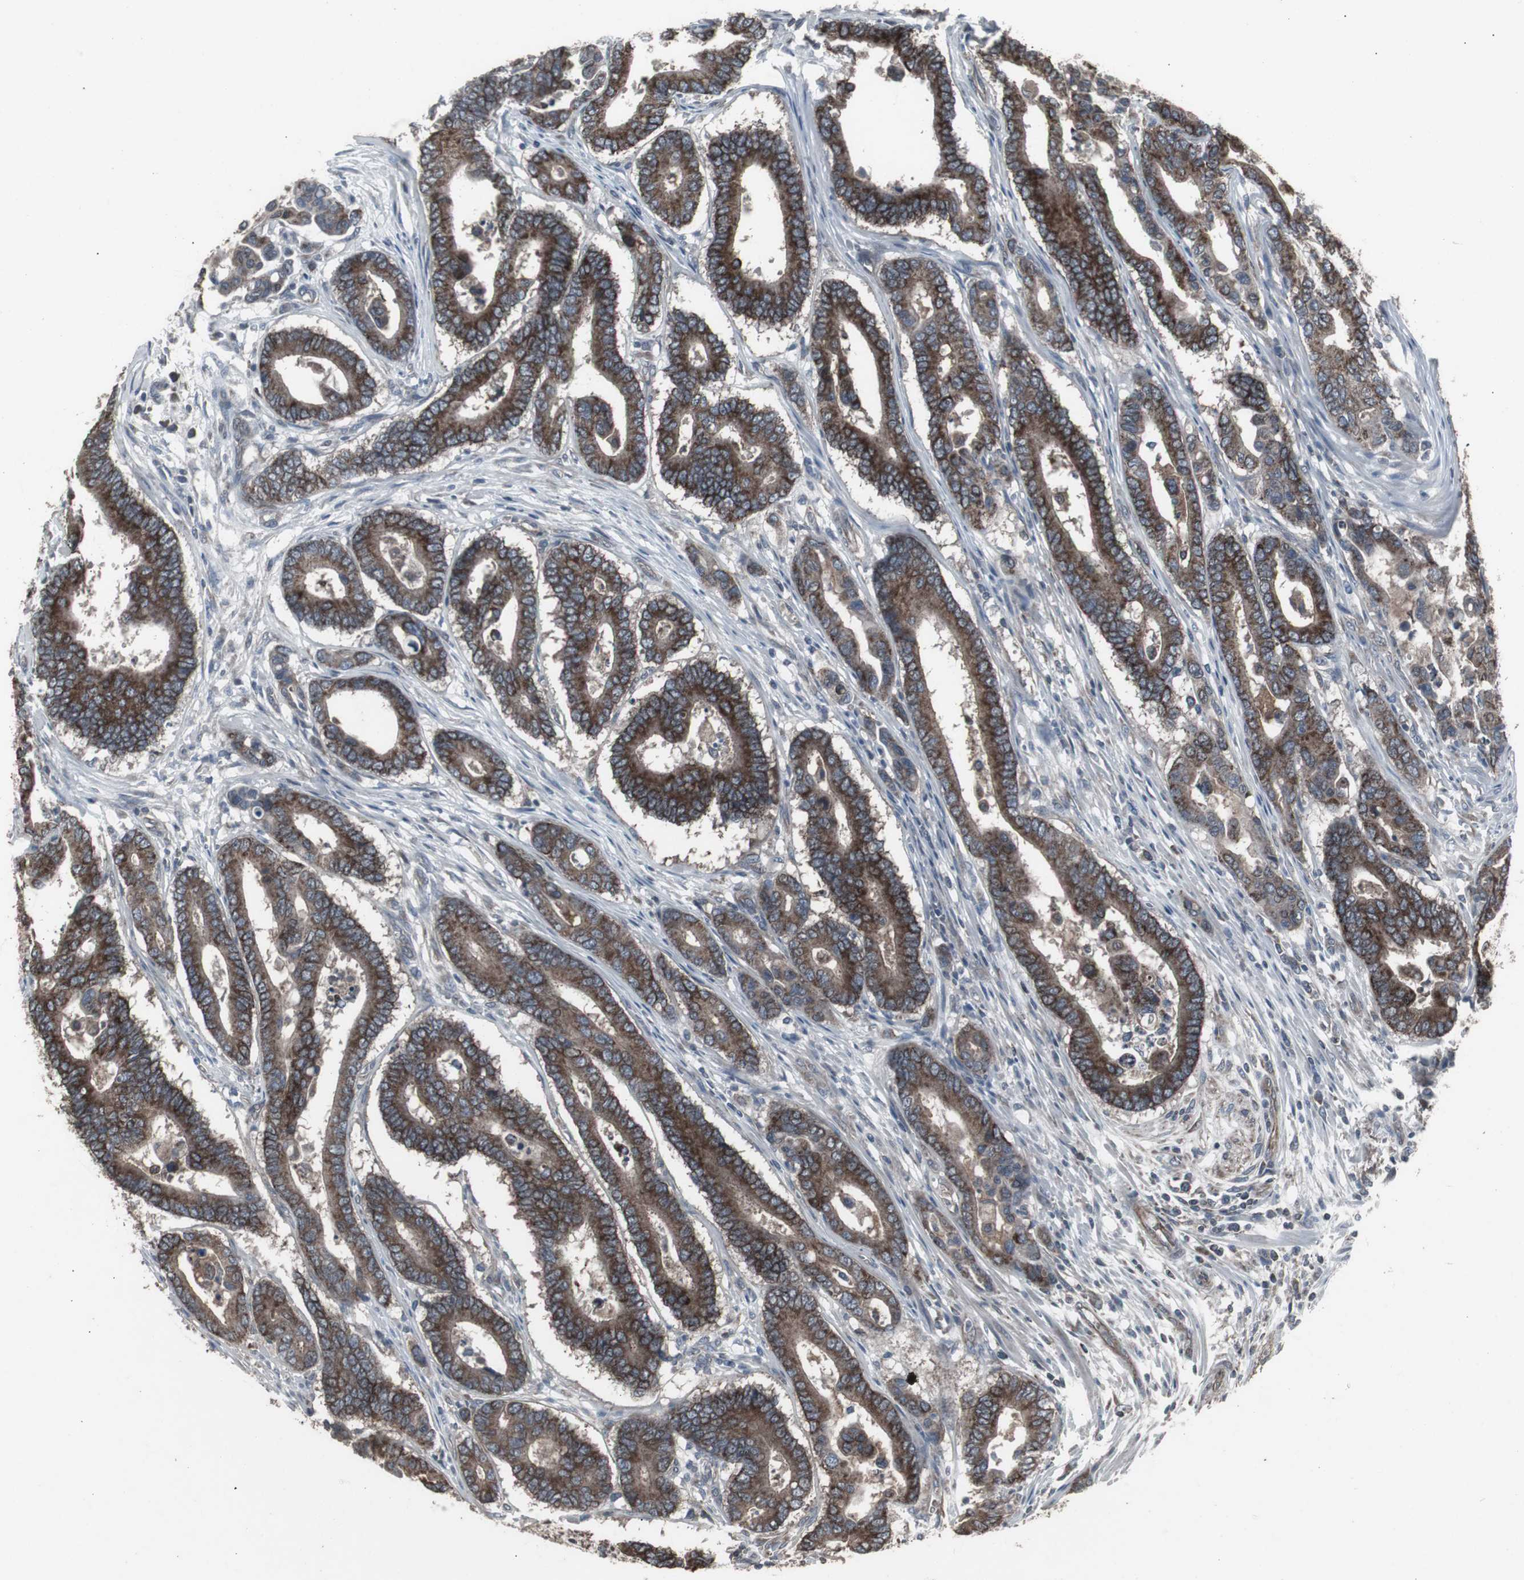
{"staining": {"intensity": "moderate", "quantity": ">75%", "location": "cytoplasmic/membranous"}, "tissue": "colorectal cancer", "cell_type": "Tumor cells", "image_type": "cancer", "snomed": [{"axis": "morphology", "description": "Normal tissue, NOS"}, {"axis": "morphology", "description": "Adenocarcinoma, NOS"}, {"axis": "topography", "description": "Colon"}], "caption": "An immunohistochemistry image of tumor tissue is shown. Protein staining in brown highlights moderate cytoplasmic/membranous positivity in colorectal adenocarcinoma within tumor cells.", "gene": "SSTR2", "patient": {"sex": "male", "age": 82}}